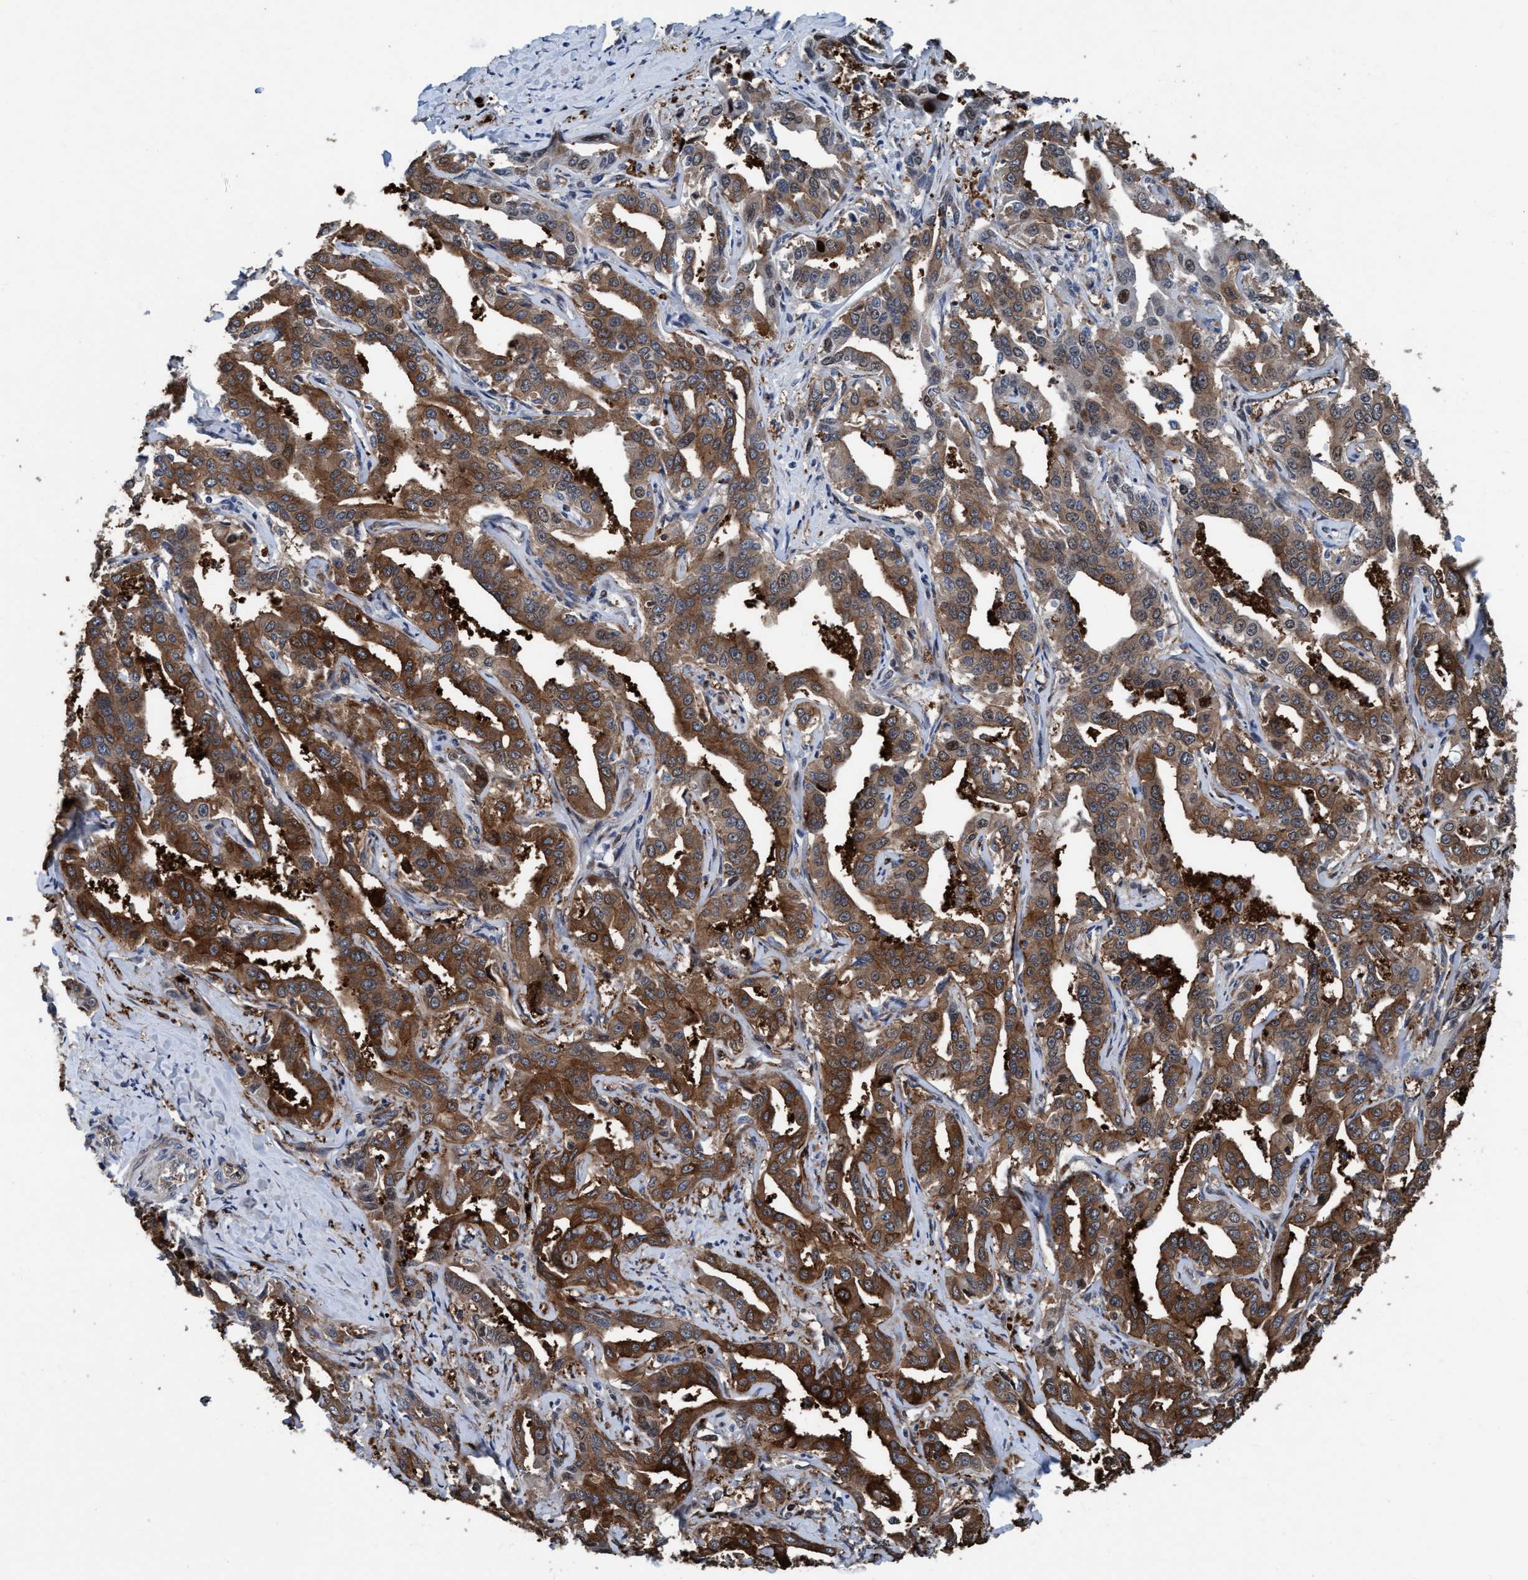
{"staining": {"intensity": "moderate", "quantity": ">75%", "location": "cytoplasmic/membranous,nuclear"}, "tissue": "liver cancer", "cell_type": "Tumor cells", "image_type": "cancer", "snomed": [{"axis": "morphology", "description": "Cholangiocarcinoma"}, {"axis": "topography", "description": "Liver"}], "caption": "Immunohistochemistry (IHC) staining of liver cancer (cholangiocarcinoma), which displays medium levels of moderate cytoplasmic/membranous and nuclear expression in approximately >75% of tumor cells indicating moderate cytoplasmic/membranous and nuclear protein expression. The staining was performed using DAB (3,3'-diaminobenzidine) (brown) for protein detection and nuclei were counterstained in hematoxylin (blue).", "gene": "NMT1", "patient": {"sex": "male", "age": 59}}